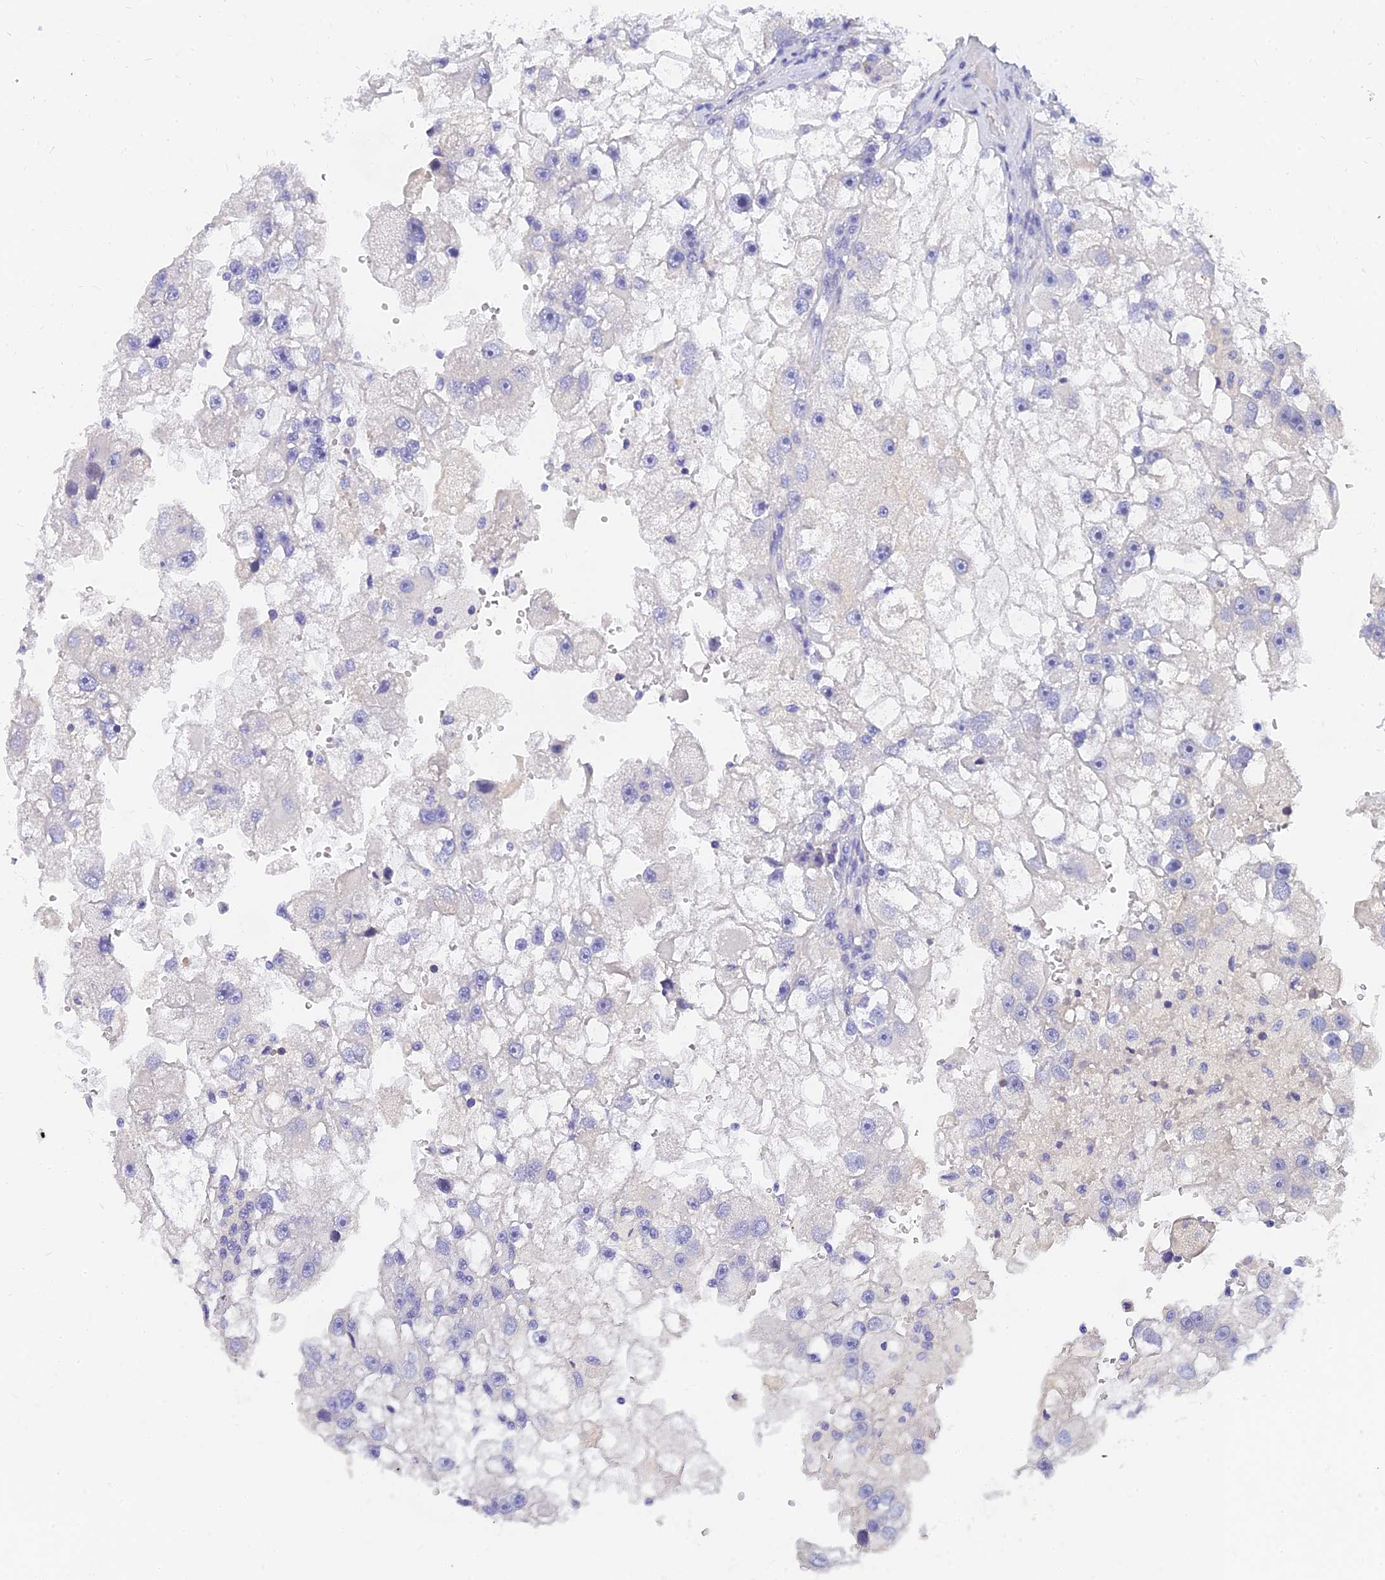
{"staining": {"intensity": "negative", "quantity": "none", "location": "none"}, "tissue": "renal cancer", "cell_type": "Tumor cells", "image_type": "cancer", "snomed": [{"axis": "morphology", "description": "Adenocarcinoma, NOS"}, {"axis": "topography", "description": "Kidney"}], "caption": "Tumor cells are negative for protein expression in human renal cancer (adenocarcinoma).", "gene": "TMEM161B", "patient": {"sex": "male", "age": 63}}